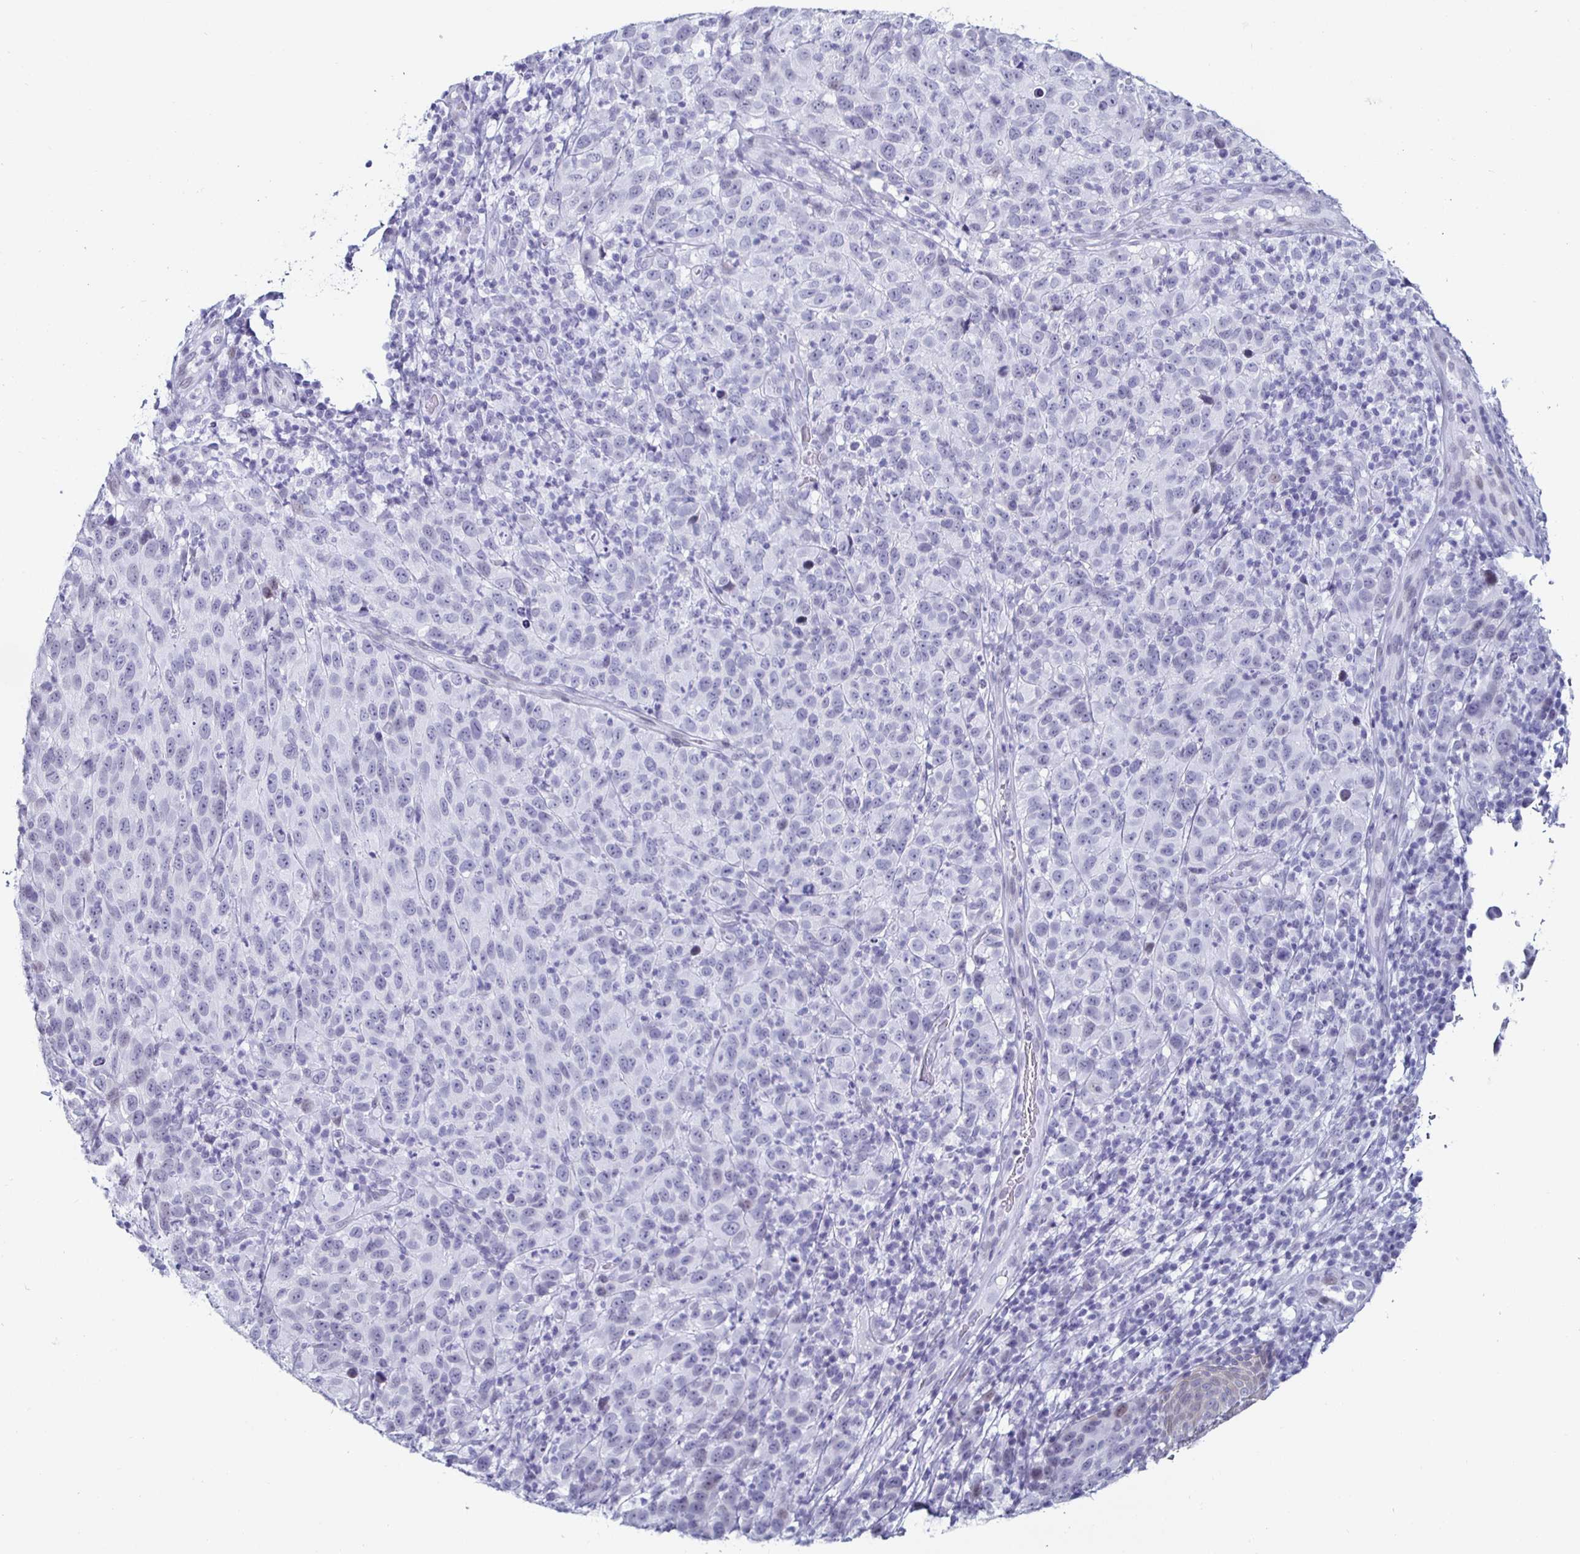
{"staining": {"intensity": "negative", "quantity": "none", "location": "none"}, "tissue": "melanoma", "cell_type": "Tumor cells", "image_type": "cancer", "snomed": [{"axis": "morphology", "description": "Malignant melanoma, NOS"}, {"axis": "topography", "description": "Skin"}], "caption": "Melanoma stained for a protein using immunohistochemistry (IHC) exhibits no expression tumor cells.", "gene": "KRT4", "patient": {"sex": "male", "age": 85}}